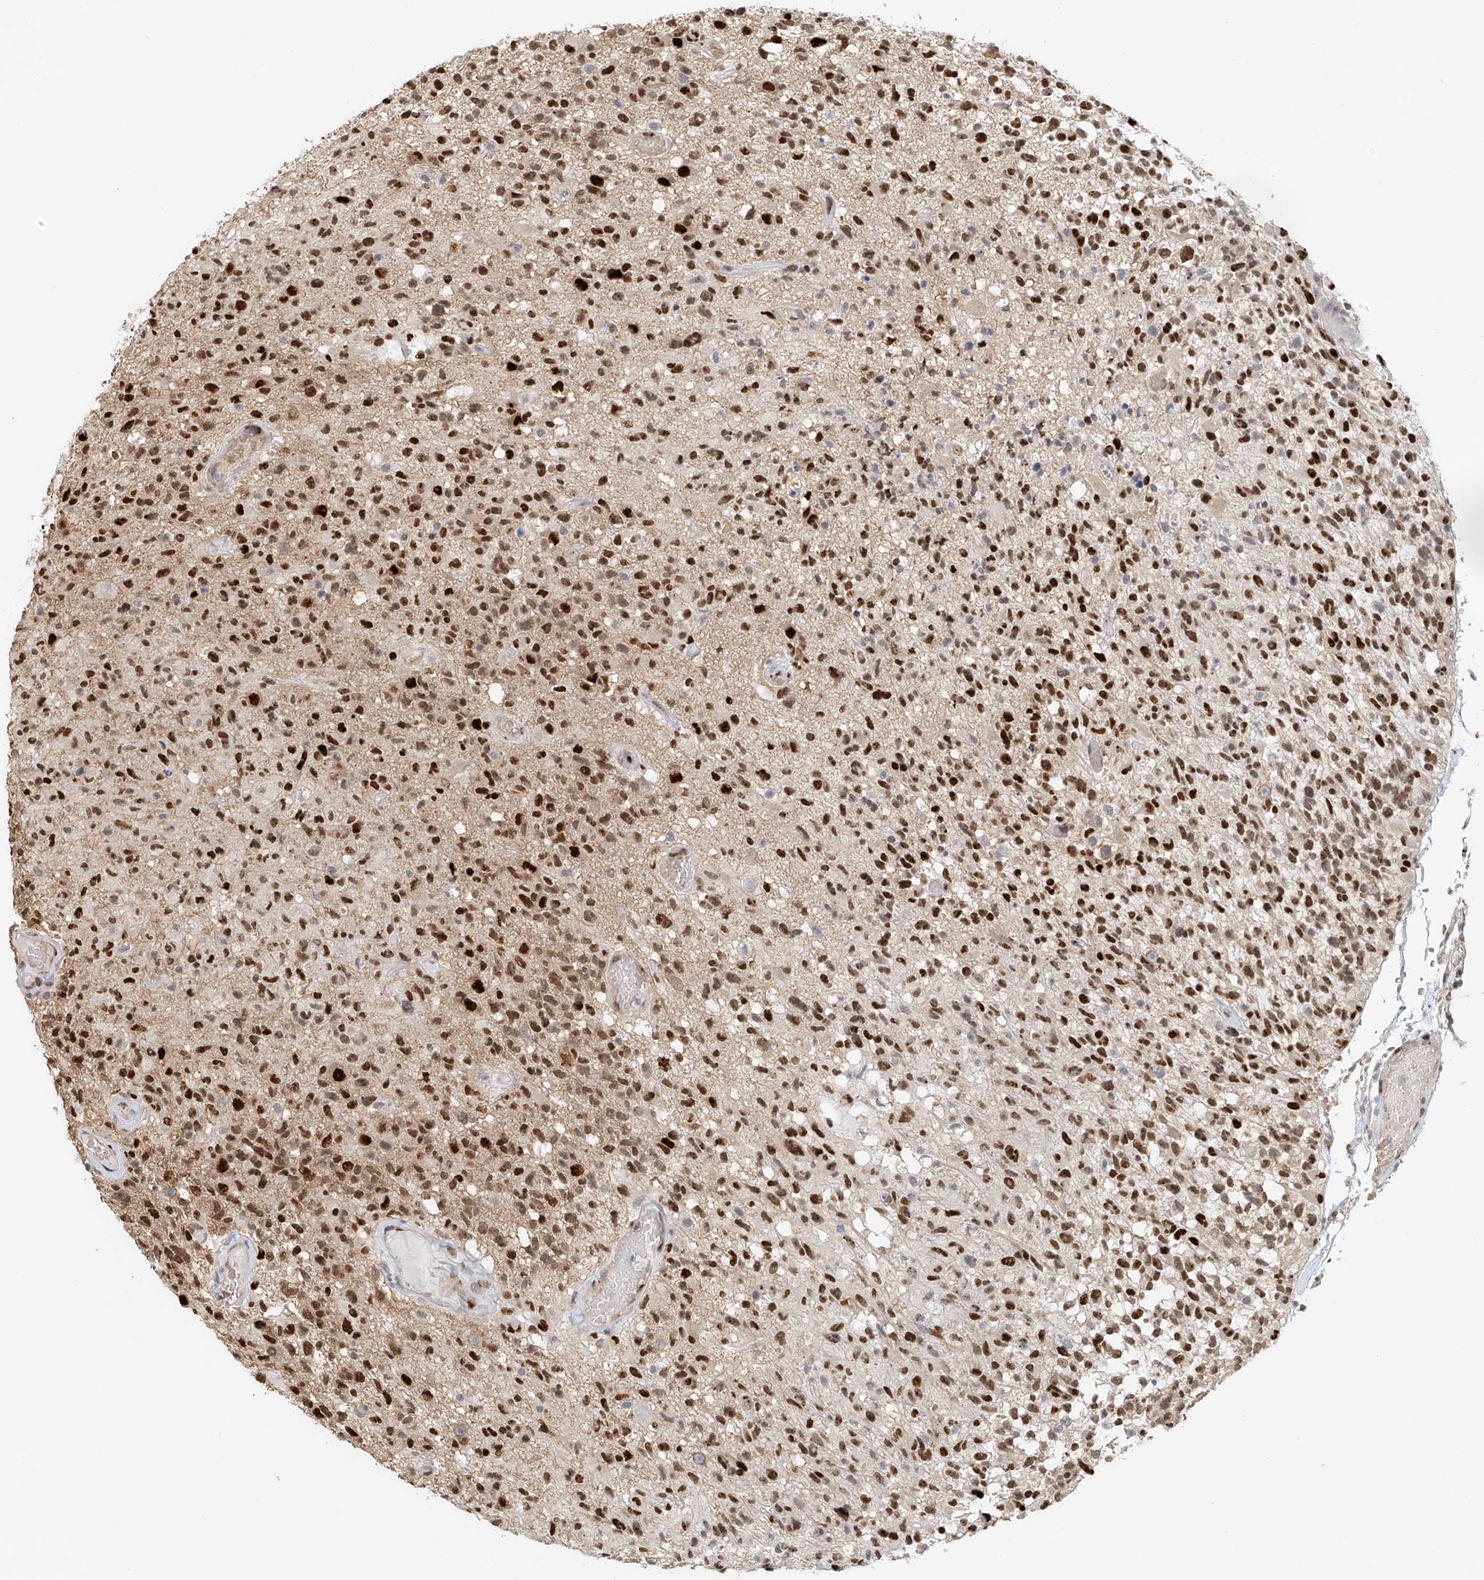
{"staining": {"intensity": "strong", "quantity": ">75%", "location": "nuclear"}, "tissue": "glioma", "cell_type": "Tumor cells", "image_type": "cancer", "snomed": [{"axis": "morphology", "description": "Glioma, malignant, High grade"}, {"axis": "morphology", "description": "Glioblastoma, NOS"}, {"axis": "topography", "description": "Brain"}], "caption": "Glioblastoma stained with DAB (3,3'-diaminobenzidine) immunohistochemistry (IHC) demonstrates high levels of strong nuclear expression in approximately >75% of tumor cells. (Stains: DAB in brown, nuclei in blue, Microscopy: brightfield microscopy at high magnification).", "gene": "ZNF514", "patient": {"sex": "male", "age": 60}}